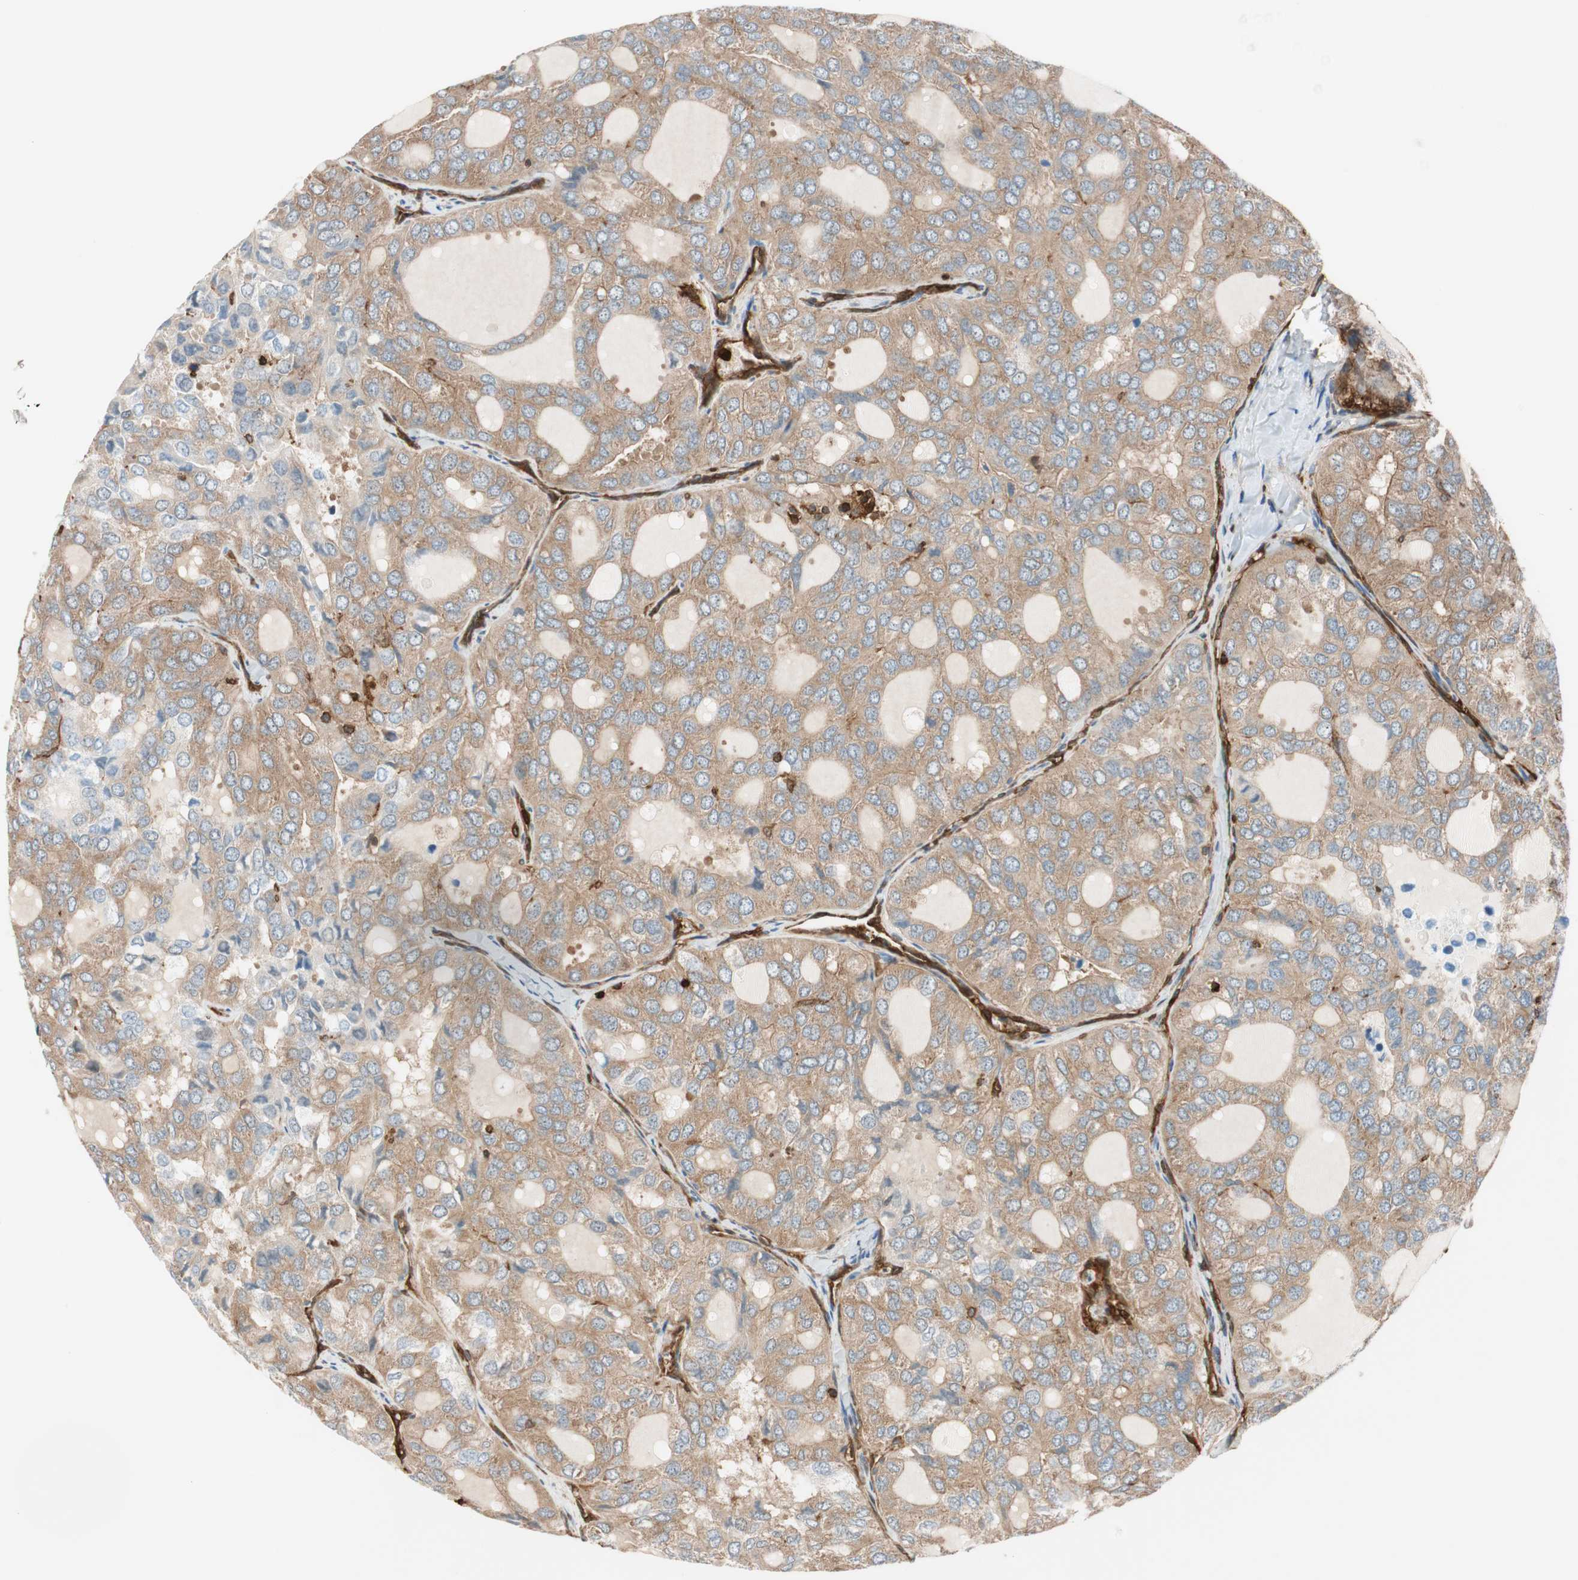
{"staining": {"intensity": "moderate", "quantity": ">75%", "location": "cytoplasmic/membranous"}, "tissue": "thyroid cancer", "cell_type": "Tumor cells", "image_type": "cancer", "snomed": [{"axis": "morphology", "description": "Follicular adenoma carcinoma, NOS"}, {"axis": "topography", "description": "Thyroid gland"}], "caption": "An image of thyroid cancer stained for a protein demonstrates moderate cytoplasmic/membranous brown staining in tumor cells.", "gene": "VASP", "patient": {"sex": "male", "age": 75}}